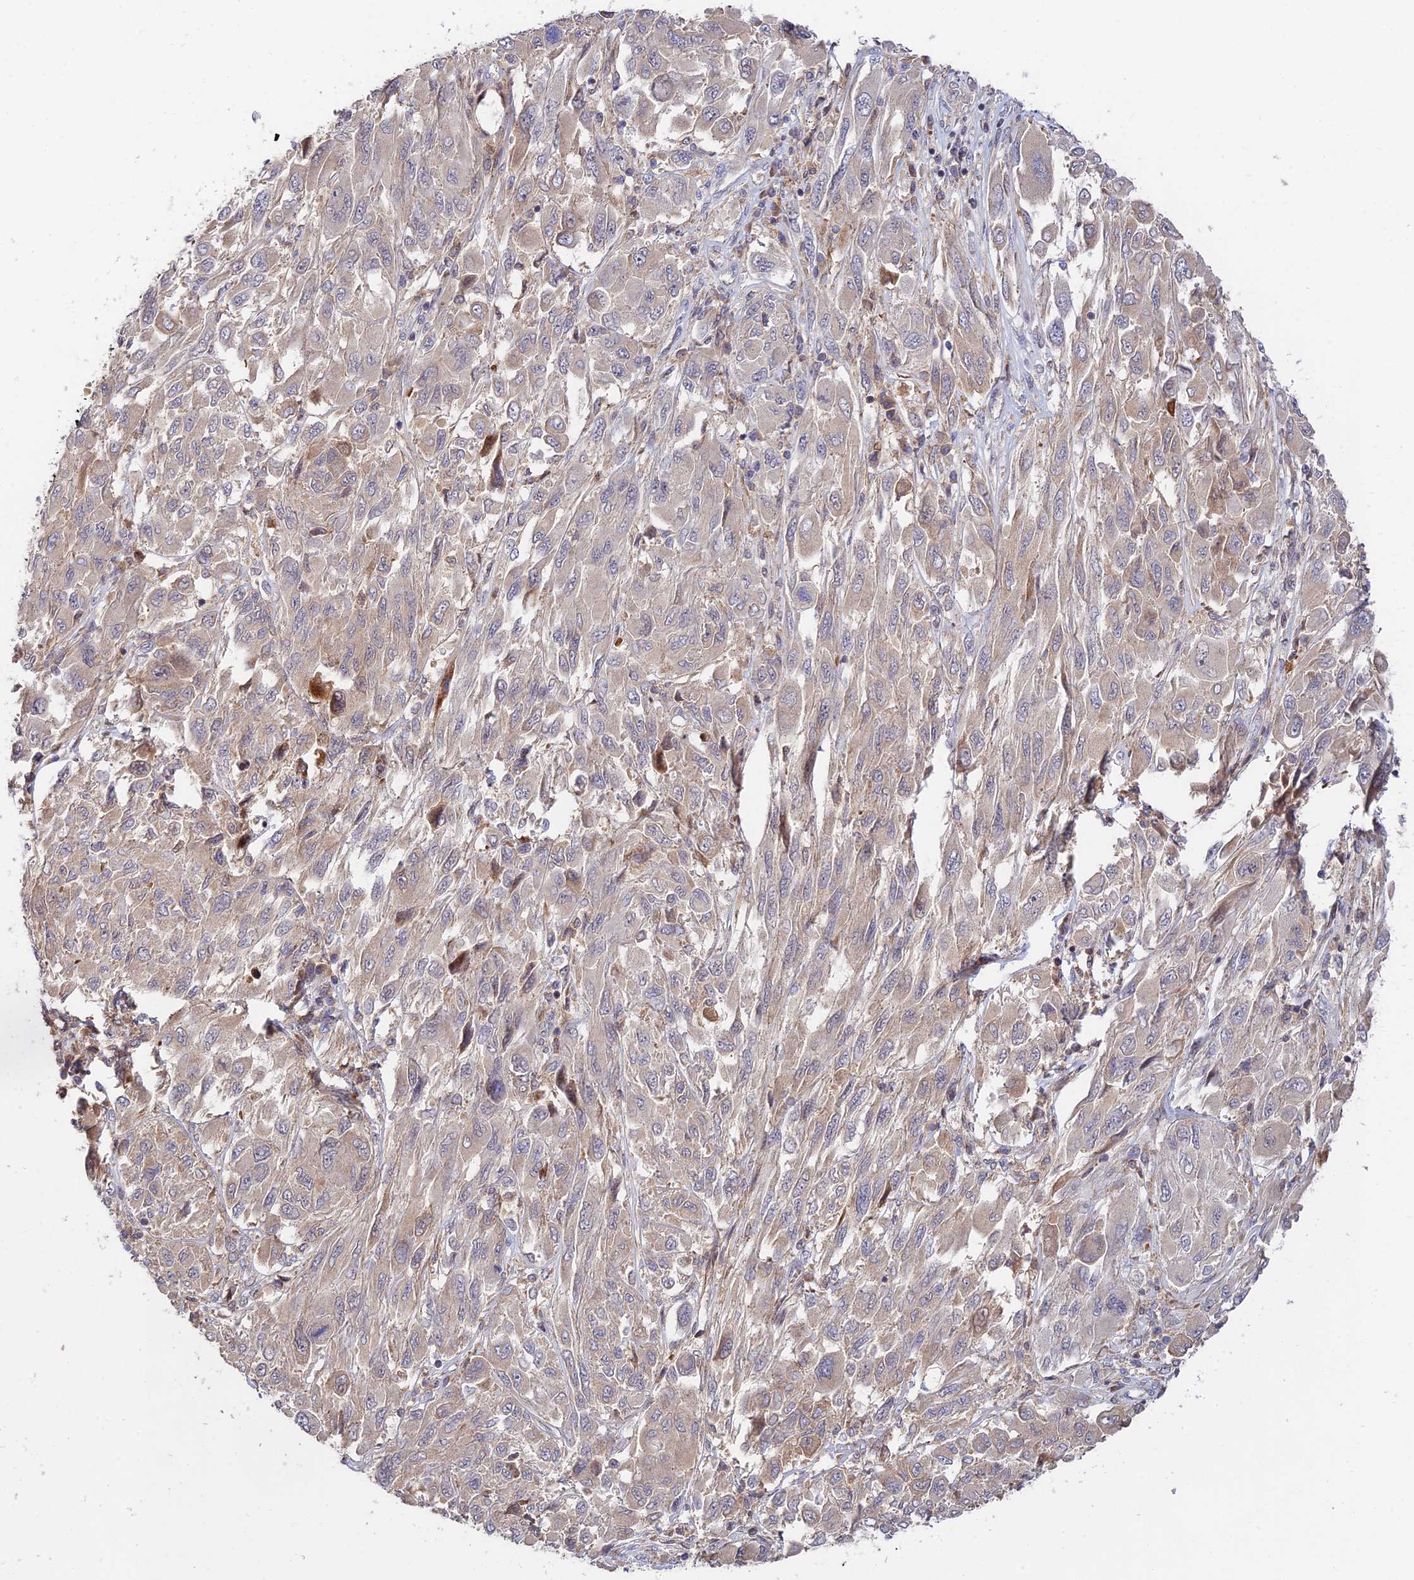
{"staining": {"intensity": "negative", "quantity": "none", "location": "none"}, "tissue": "melanoma", "cell_type": "Tumor cells", "image_type": "cancer", "snomed": [{"axis": "morphology", "description": "Malignant melanoma, NOS"}, {"axis": "topography", "description": "Skin"}], "caption": "IHC of melanoma reveals no staining in tumor cells. The staining is performed using DAB (3,3'-diaminobenzidine) brown chromogen with nuclei counter-stained in using hematoxylin.", "gene": "FUOM", "patient": {"sex": "female", "age": 91}}